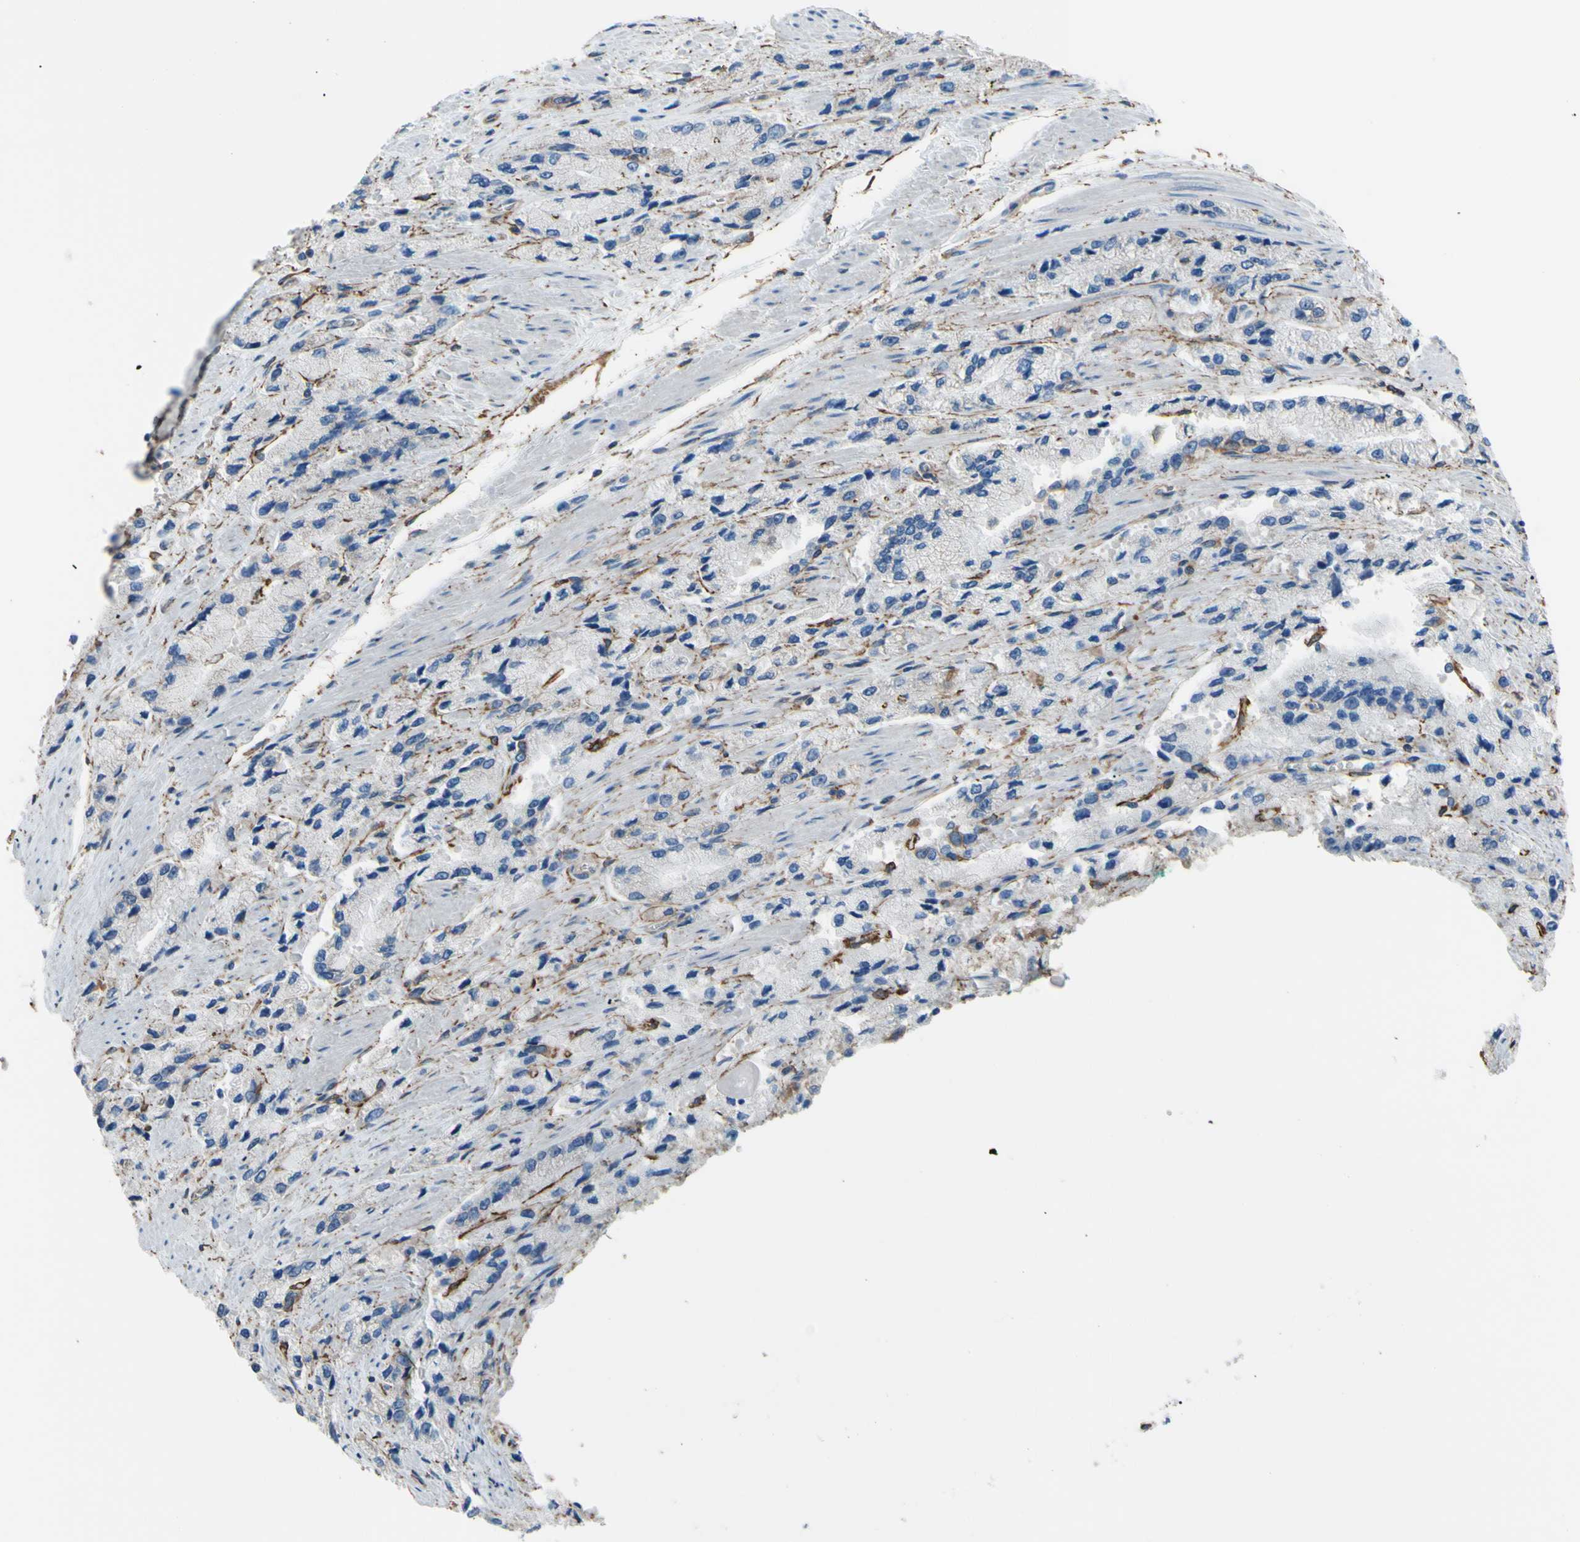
{"staining": {"intensity": "negative", "quantity": "none", "location": "none"}, "tissue": "prostate cancer", "cell_type": "Tumor cells", "image_type": "cancer", "snomed": [{"axis": "morphology", "description": "Adenocarcinoma, High grade"}, {"axis": "topography", "description": "Prostate"}], "caption": "Tumor cells show no significant protein staining in high-grade adenocarcinoma (prostate).", "gene": "ADD1", "patient": {"sex": "male", "age": 58}}